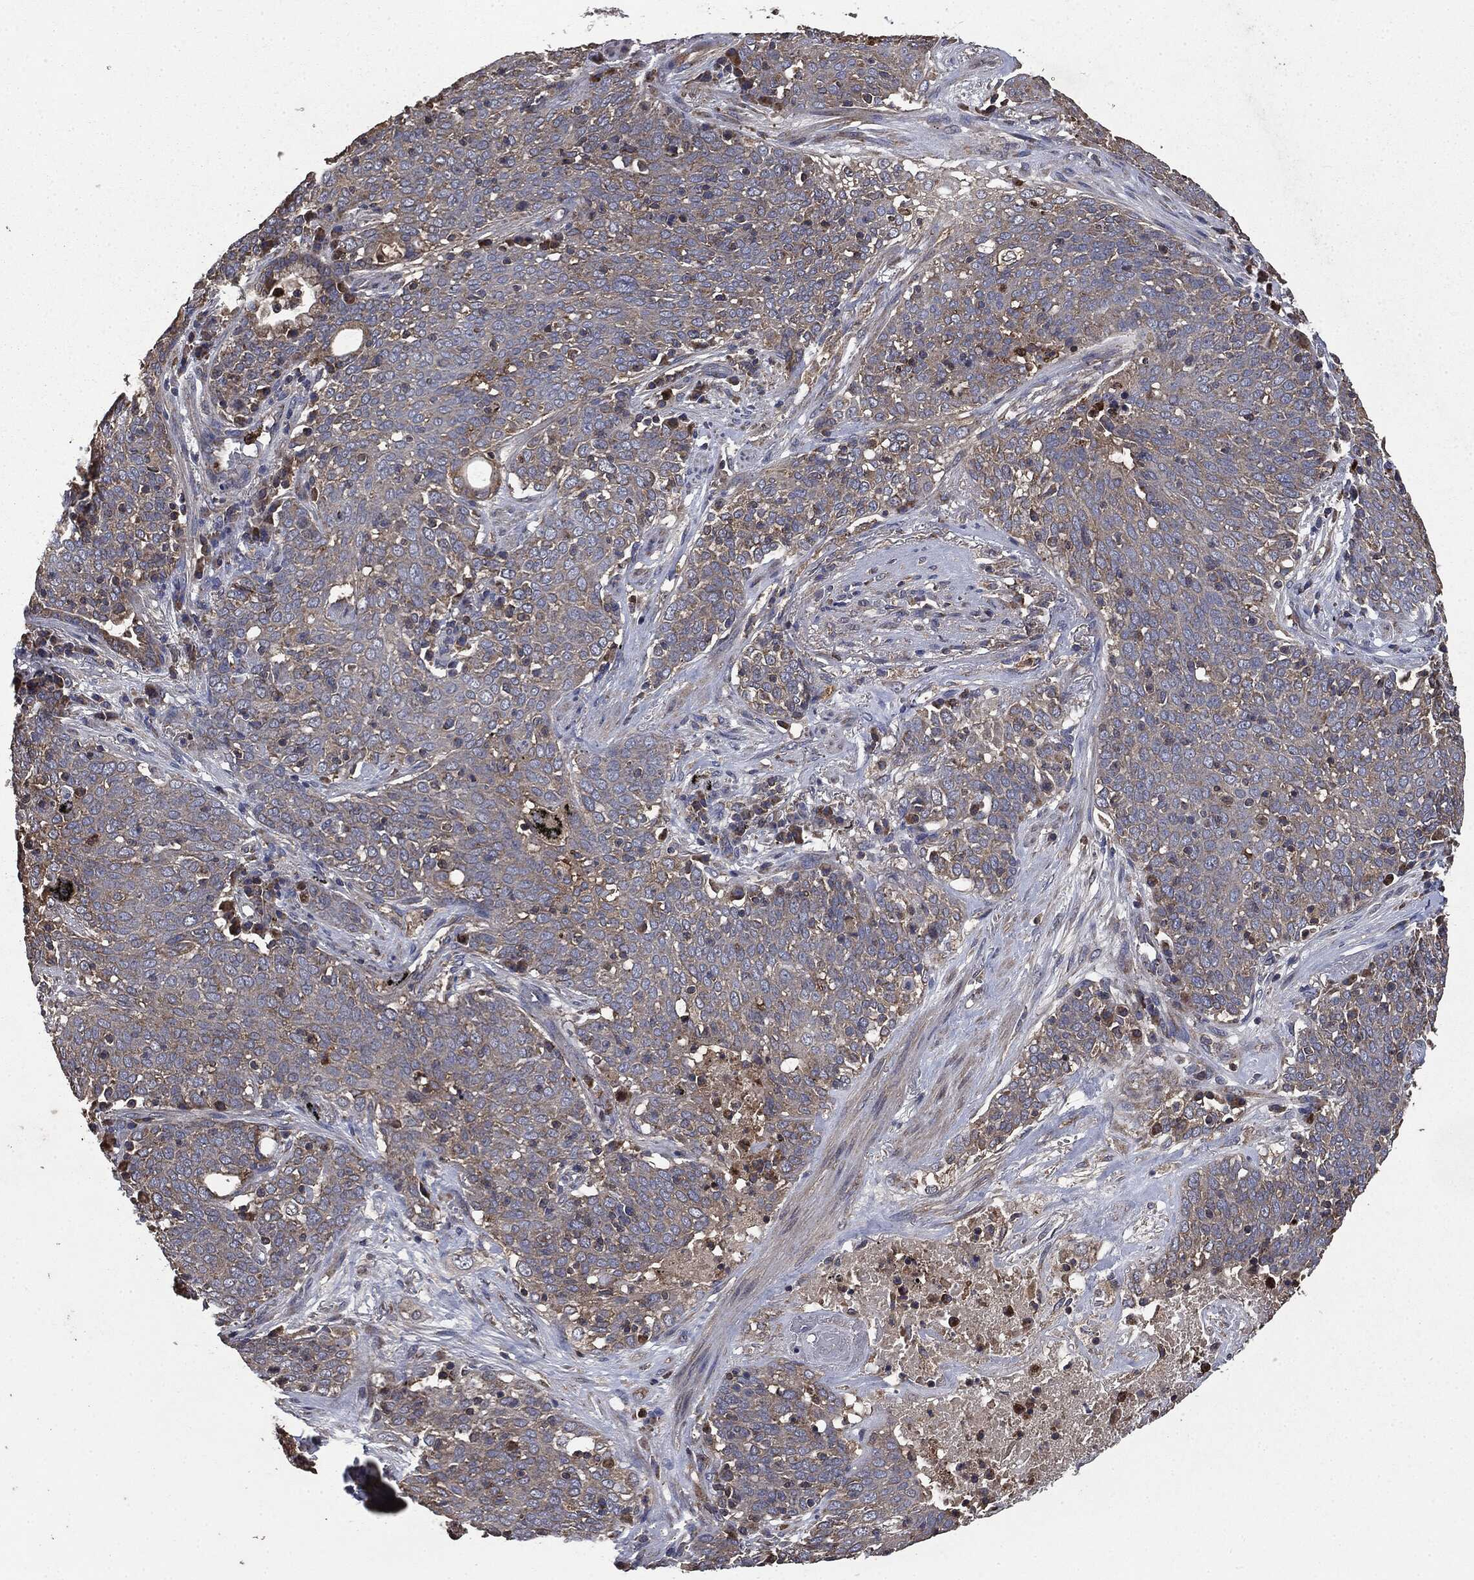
{"staining": {"intensity": "negative", "quantity": "none", "location": "none"}, "tissue": "lung cancer", "cell_type": "Tumor cells", "image_type": "cancer", "snomed": [{"axis": "morphology", "description": "Squamous cell carcinoma, NOS"}, {"axis": "topography", "description": "Lung"}], "caption": "Immunohistochemical staining of lung cancer (squamous cell carcinoma) displays no significant positivity in tumor cells.", "gene": "MAPK6", "patient": {"sex": "male", "age": 82}}